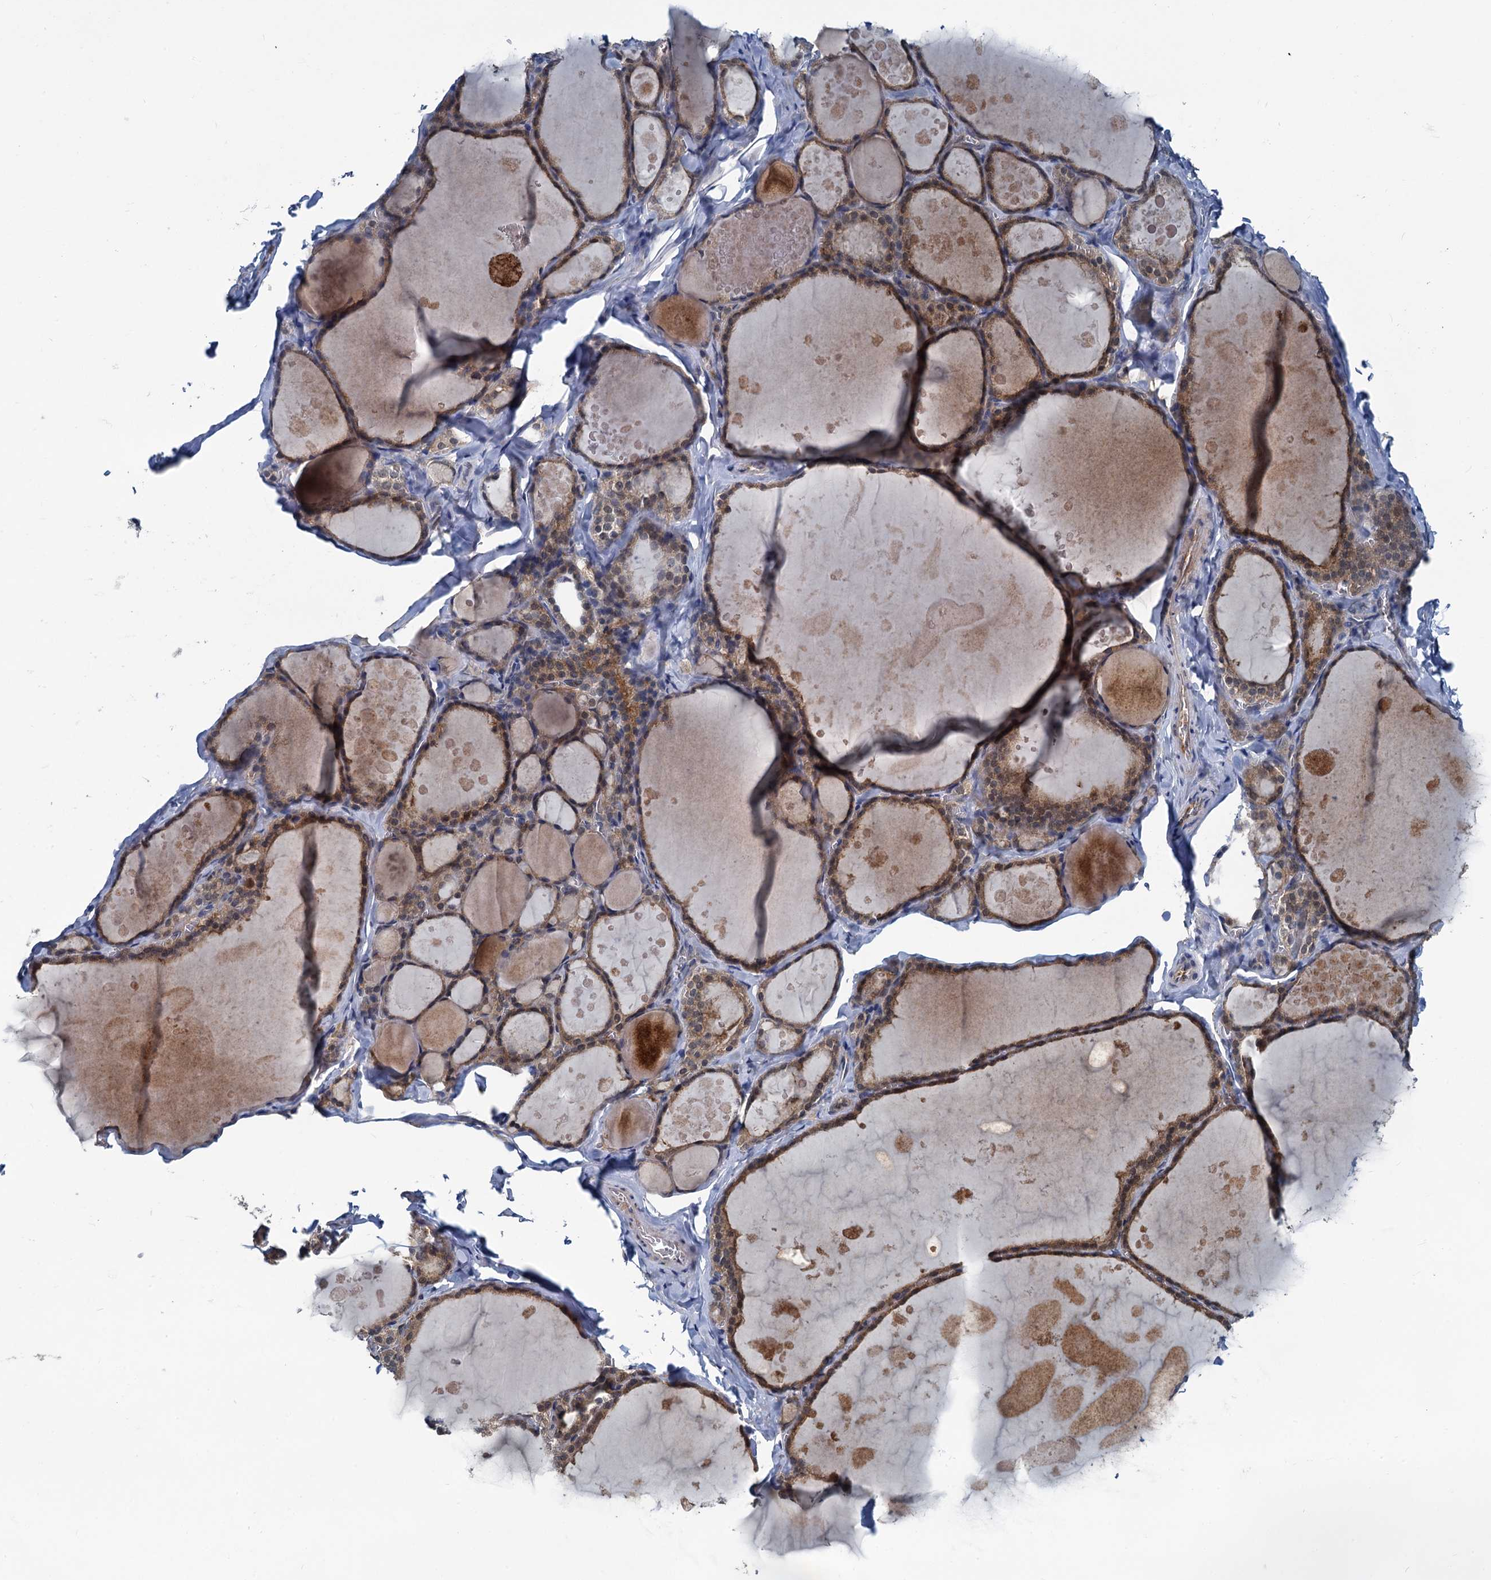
{"staining": {"intensity": "weak", "quantity": "25%-75%", "location": "cytoplasmic/membranous"}, "tissue": "thyroid gland", "cell_type": "Glandular cells", "image_type": "normal", "snomed": [{"axis": "morphology", "description": "Normal tissue, NOS"}, {"axis": "topography", "description": "Thyroid gland"}], "caption": "A histopathology image showing weak cytoplasmic/membranous expression in about 25%-75% of glandular cells in normal thyroid gland, as visualized by brown immunohistochemical staining.", "gene": "GCLM", "patient": {"sex": "male", "age": 56}}